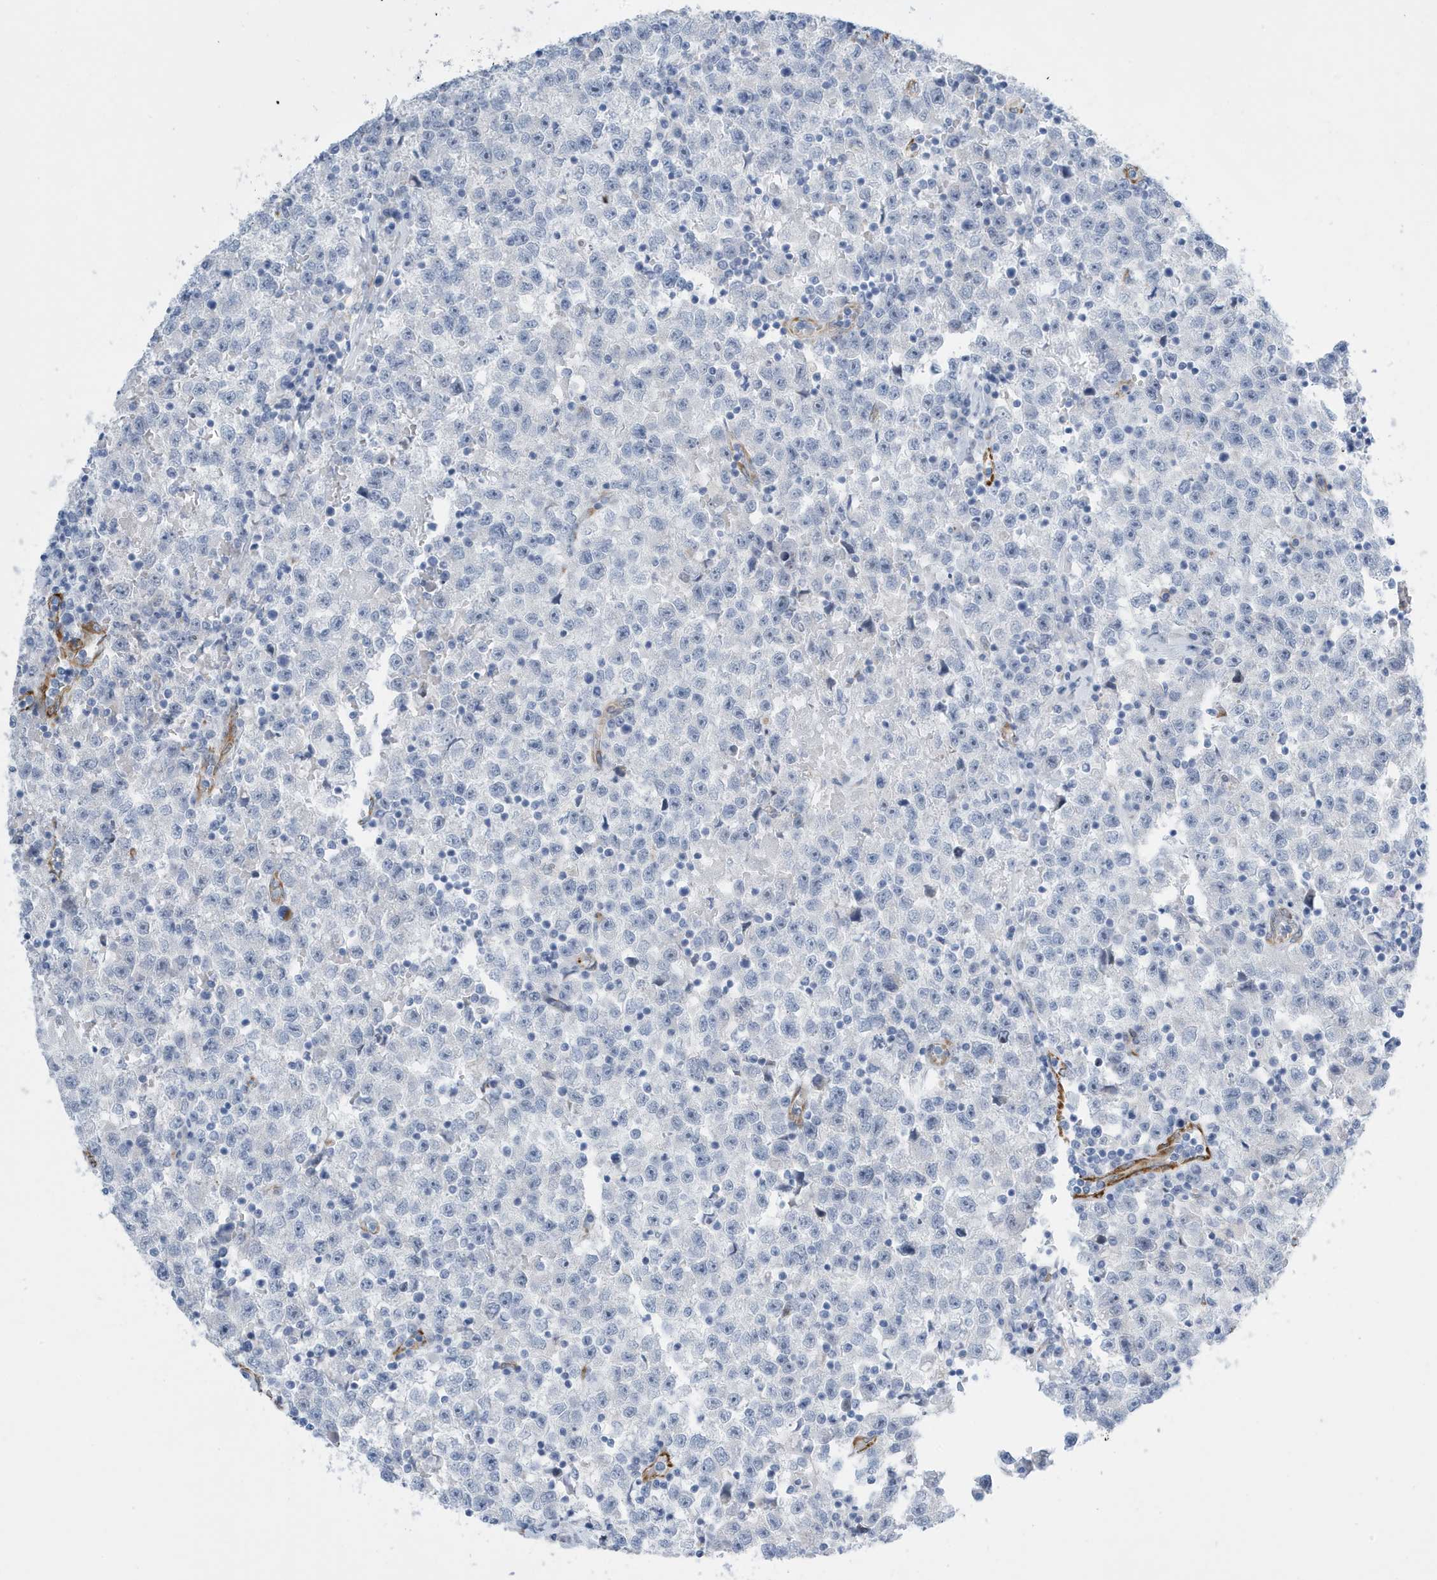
{"staining": {"intensity": "negative", "quantity": "none", "location": "none"}, "tissue": "testis cancer", "cell_type": "Tumor cells", "image_type": "cancer", "snomed": [{"axis": "morphology", "description": "Seminoma, NOS"}, {"axis": "topography", "description": "Testis"}], "caption": "The image displays no significant positivity in tumor cells of testis cancer.", "gene": "SEMA3F", "patient": {"sex": "male", "age": 22}}